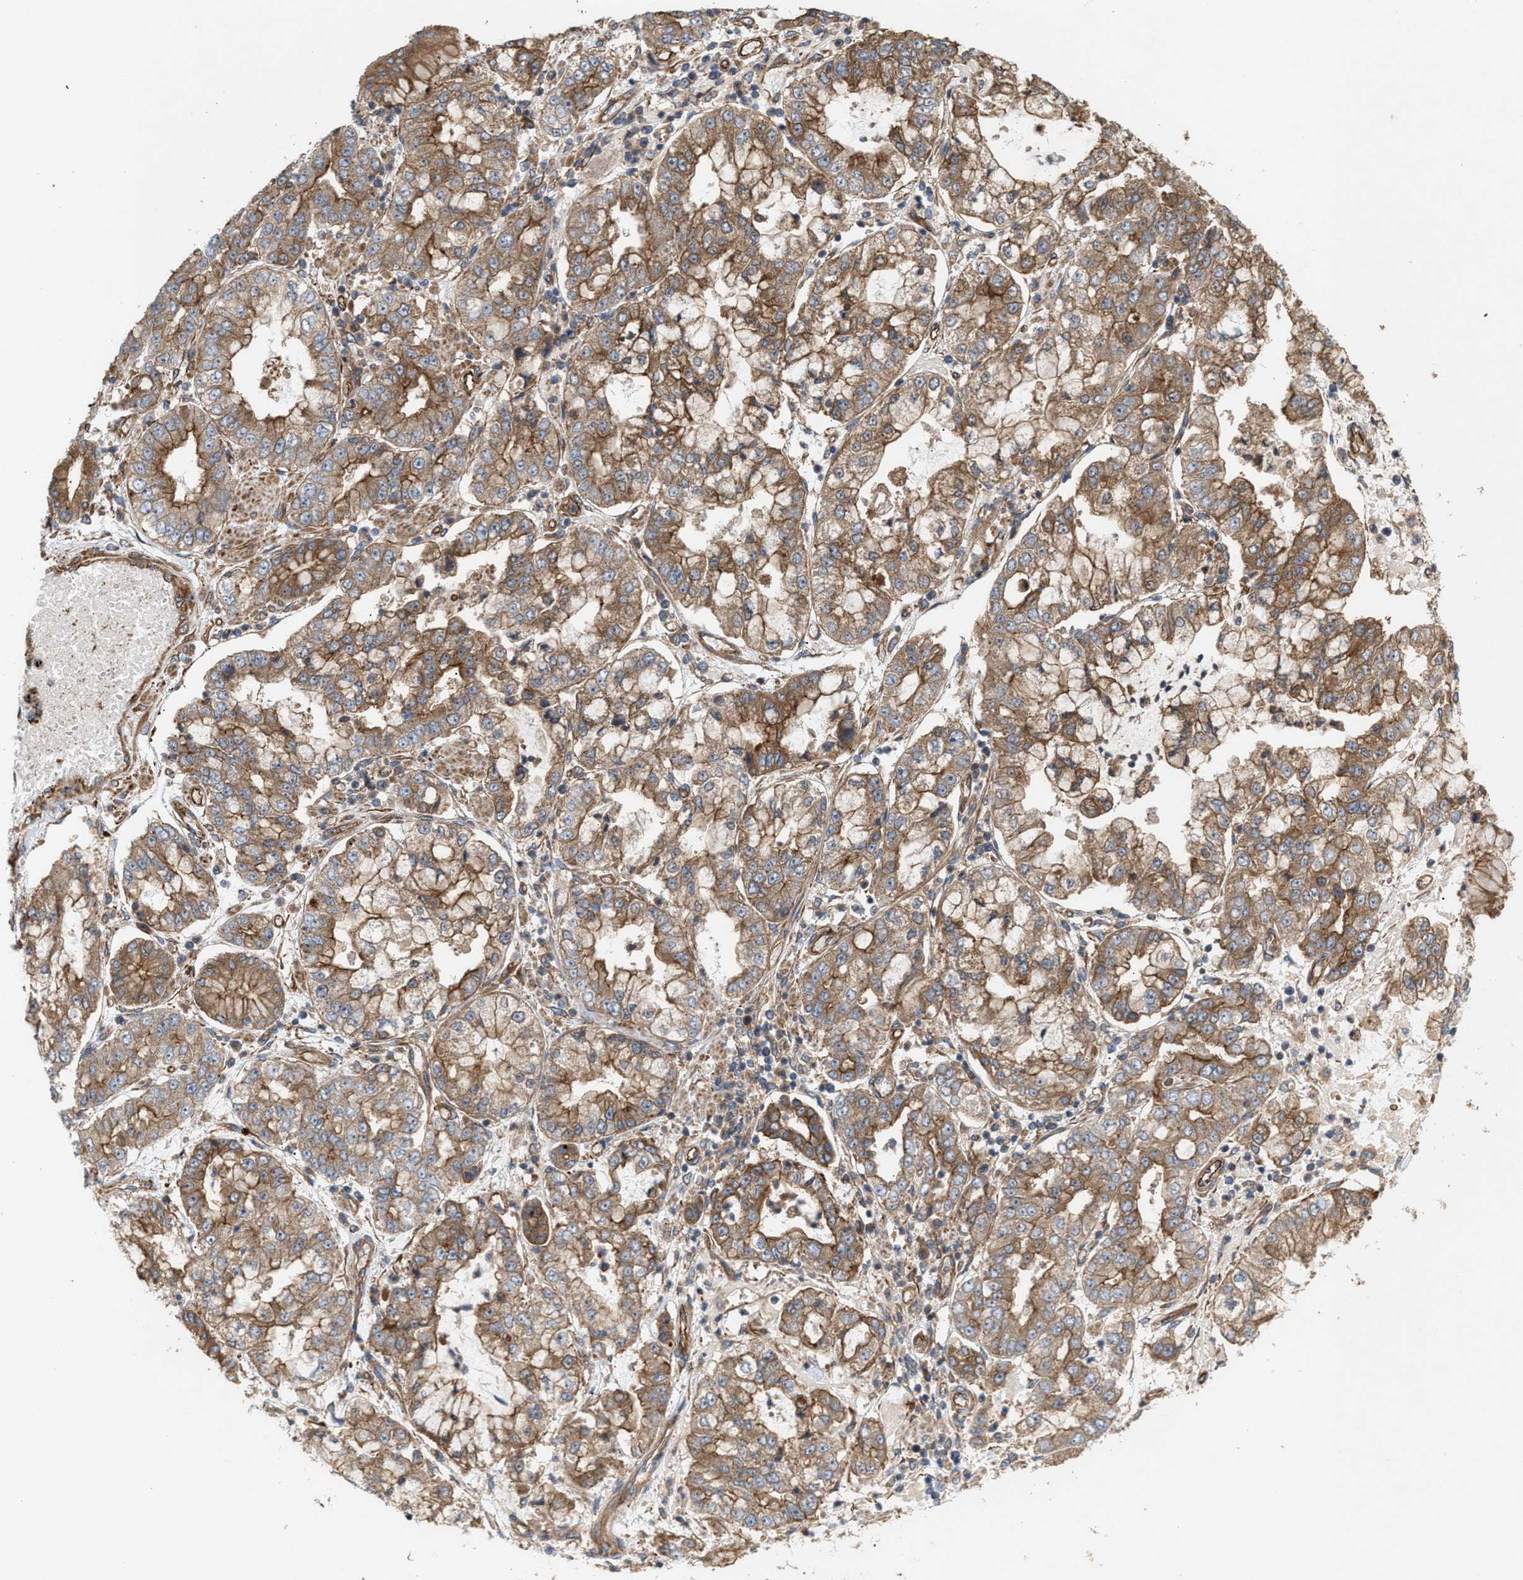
{"staining": {"intensity": "moderate", "quantity": ">75%", "location": "cytoplasmic/membranous"}, "tissue": "stomach cancer", "cell_type": "Tumor cells", "image_type": "cancer", "snomed": [{"axis": "morphology", "description": "Adenocarcinoma, NOS"}, {"axis": "topography", "description": "Stomach"}], "caption": "A histopathology image of stomach adenocarcinoma stained for a protein demonstrates moderate cytoplasmic/membranous brown staining in tumor cells. The protein of interest is shown in brown color, while the nuclei are stained blue.", "gene": "EPS15L1", "patient": {"sex": "male", "age": 76}}